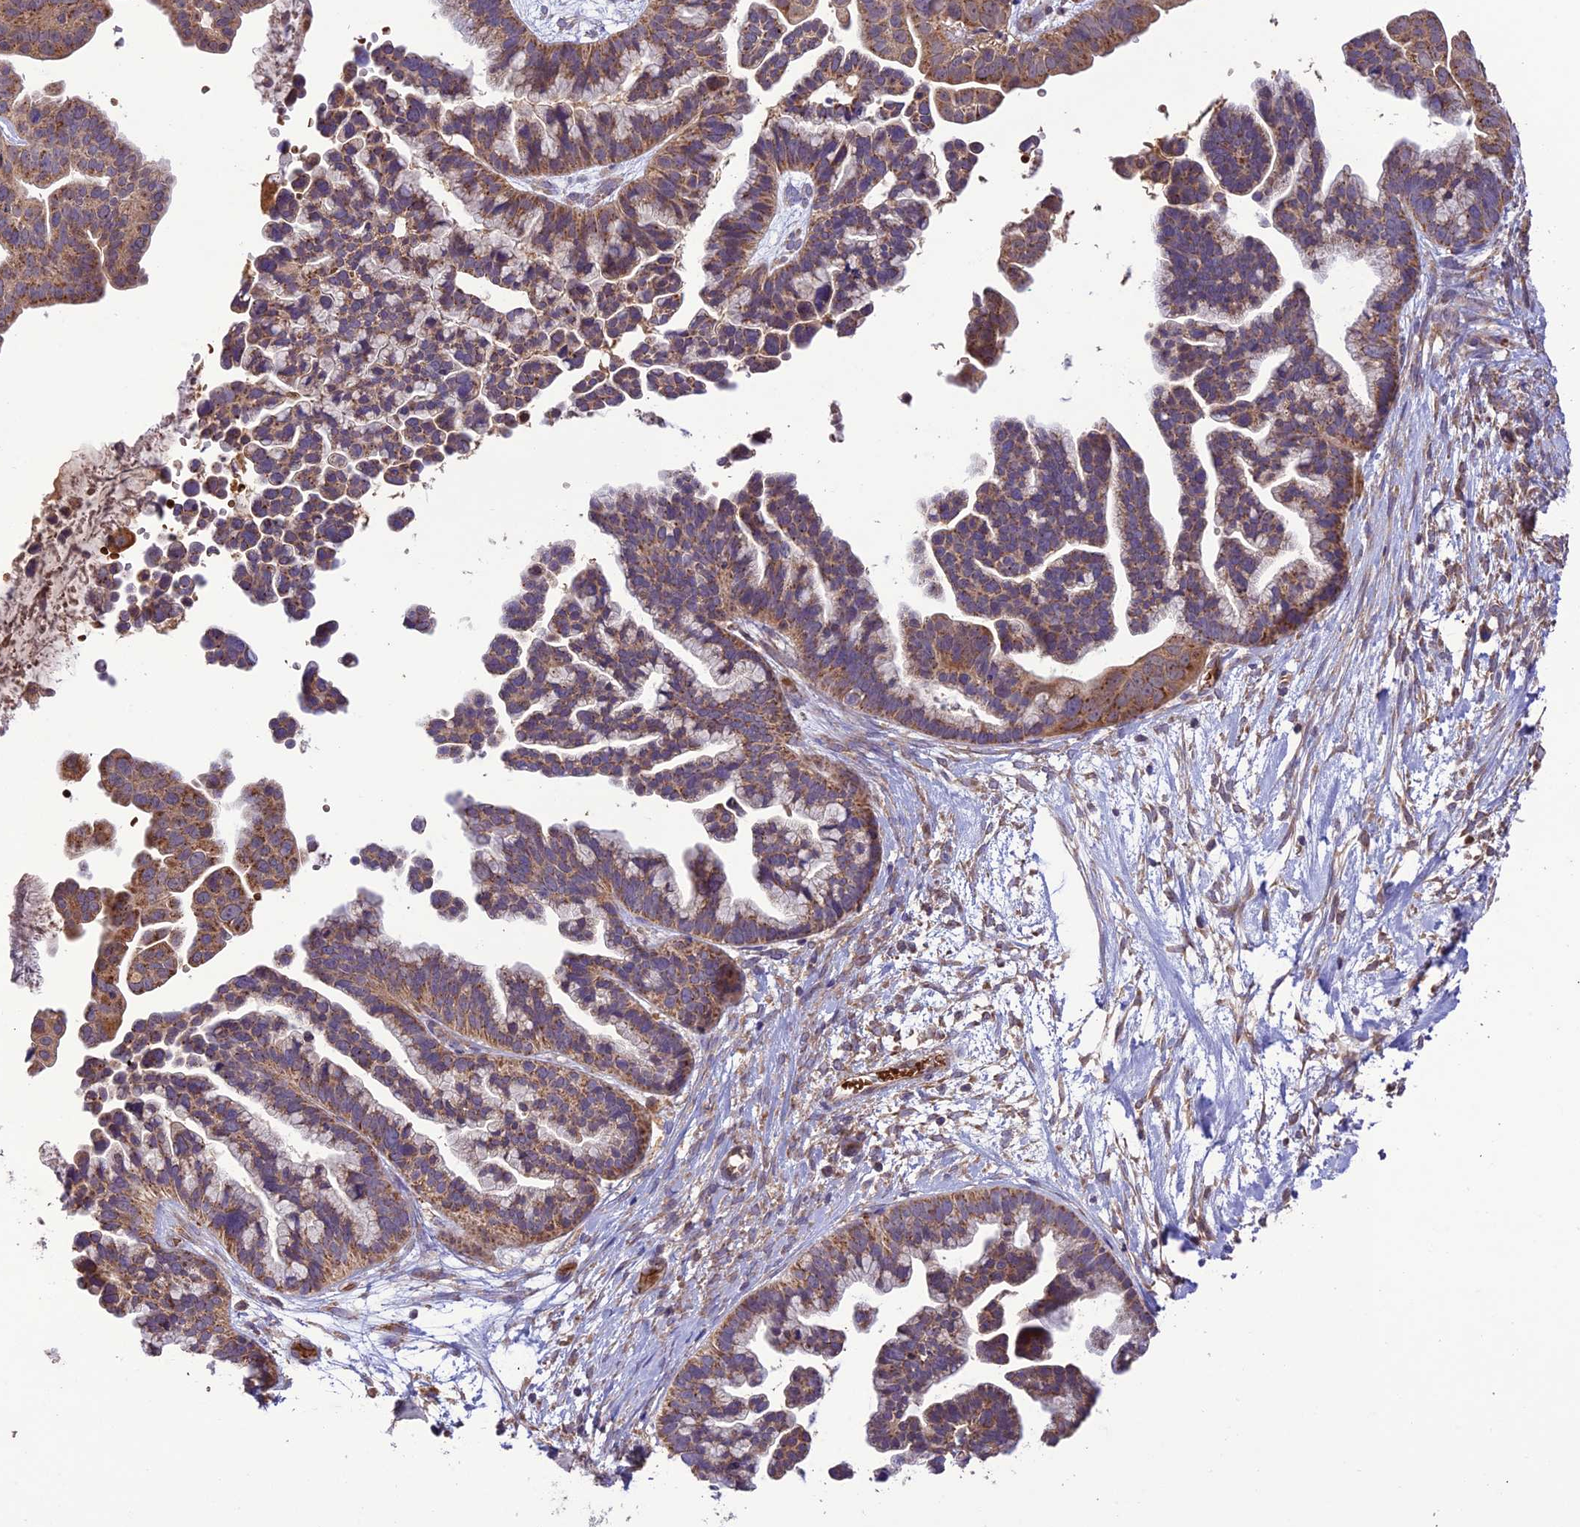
{"staining": {"intensity": "moderate", "quantity": ">75%", "location": "cytoplasmic/membranous"}, "tissue": "ovarian cancer", "cell_type": "Tumor cells", "image_type": "cancer", "snomed": [{"axis": "morphology", "description": "Cystadenocarcinoma, serous, NOS"}, {"axis": "topography", "description": "Ovary"}], "caption": "Human ovarian cancer (serous cystadenocarcinoma) stained with a brown dye exhibits moderate cytoplasmic/membranous positive positivity in approximately >75% of tumor cells.", "gene": "NDUFAF1", "patient": {"sex": "female", "age": 56}}